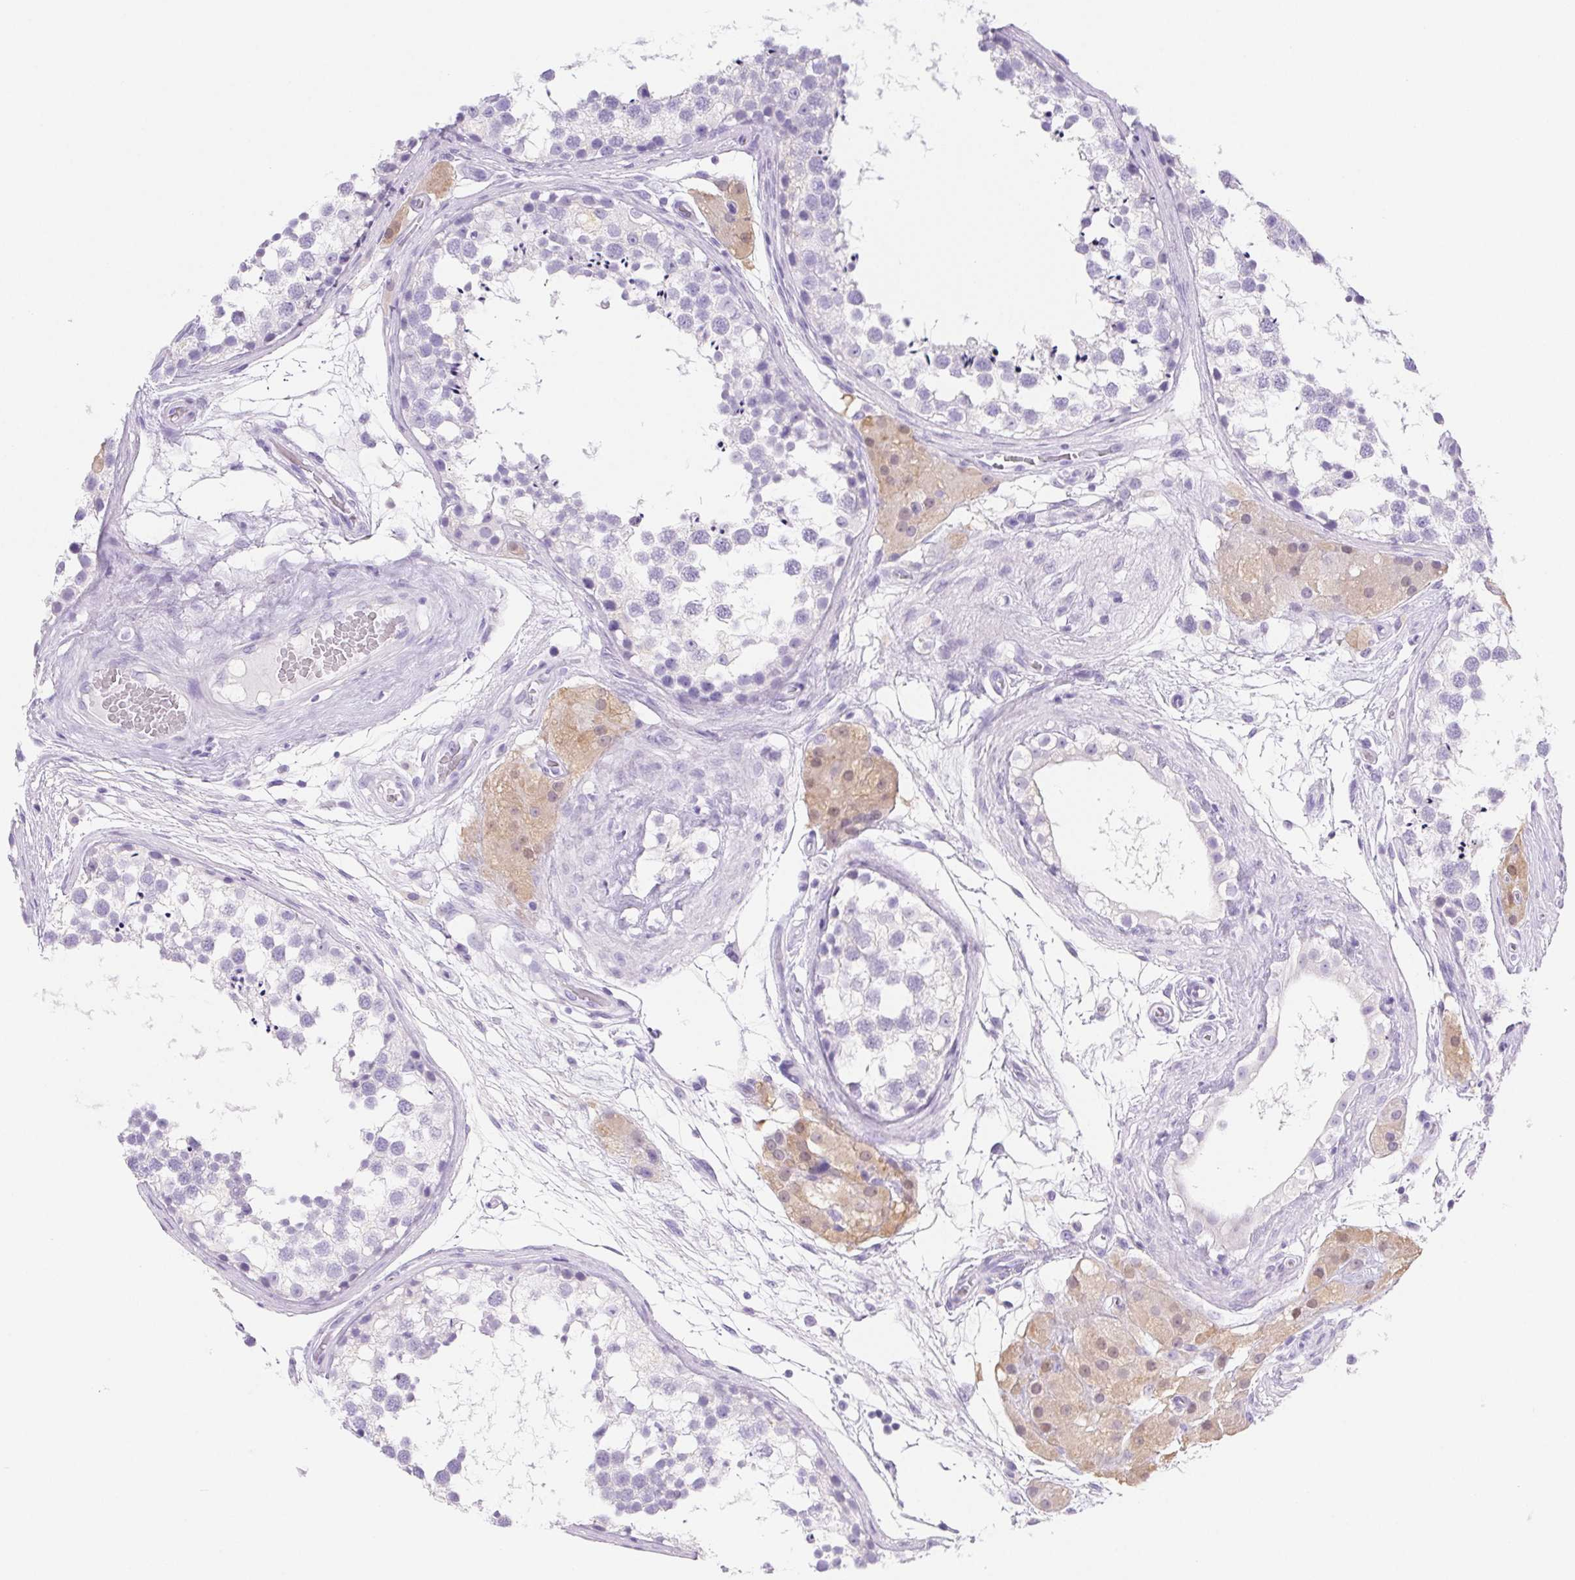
{"staining": {"intensity": "negative", "quantity": "none", "location": "none"}, "tissue": "testis", "cell_type": "Cells in seminiferous ducts", "image_type": "normal", "snomed": [{"axis": "morphology", "description": "Normal tissue, NOS"}, {"axis": "morphology", "description": "Seminoma, NOS"}, {"axis": "topography", "description": "Testis"}], "caption": "Immunohistochemical staining of normal human testis reveals no significant expression in cells in seminiferous ducts. The staining was performed using DAB to visualize the protein expression in brown, while the nuclei were stained in blue with hematoxylin (Magnification: 20x).", "gene": "PNLIP", "patient": {"sex": "male", "age": 65}}